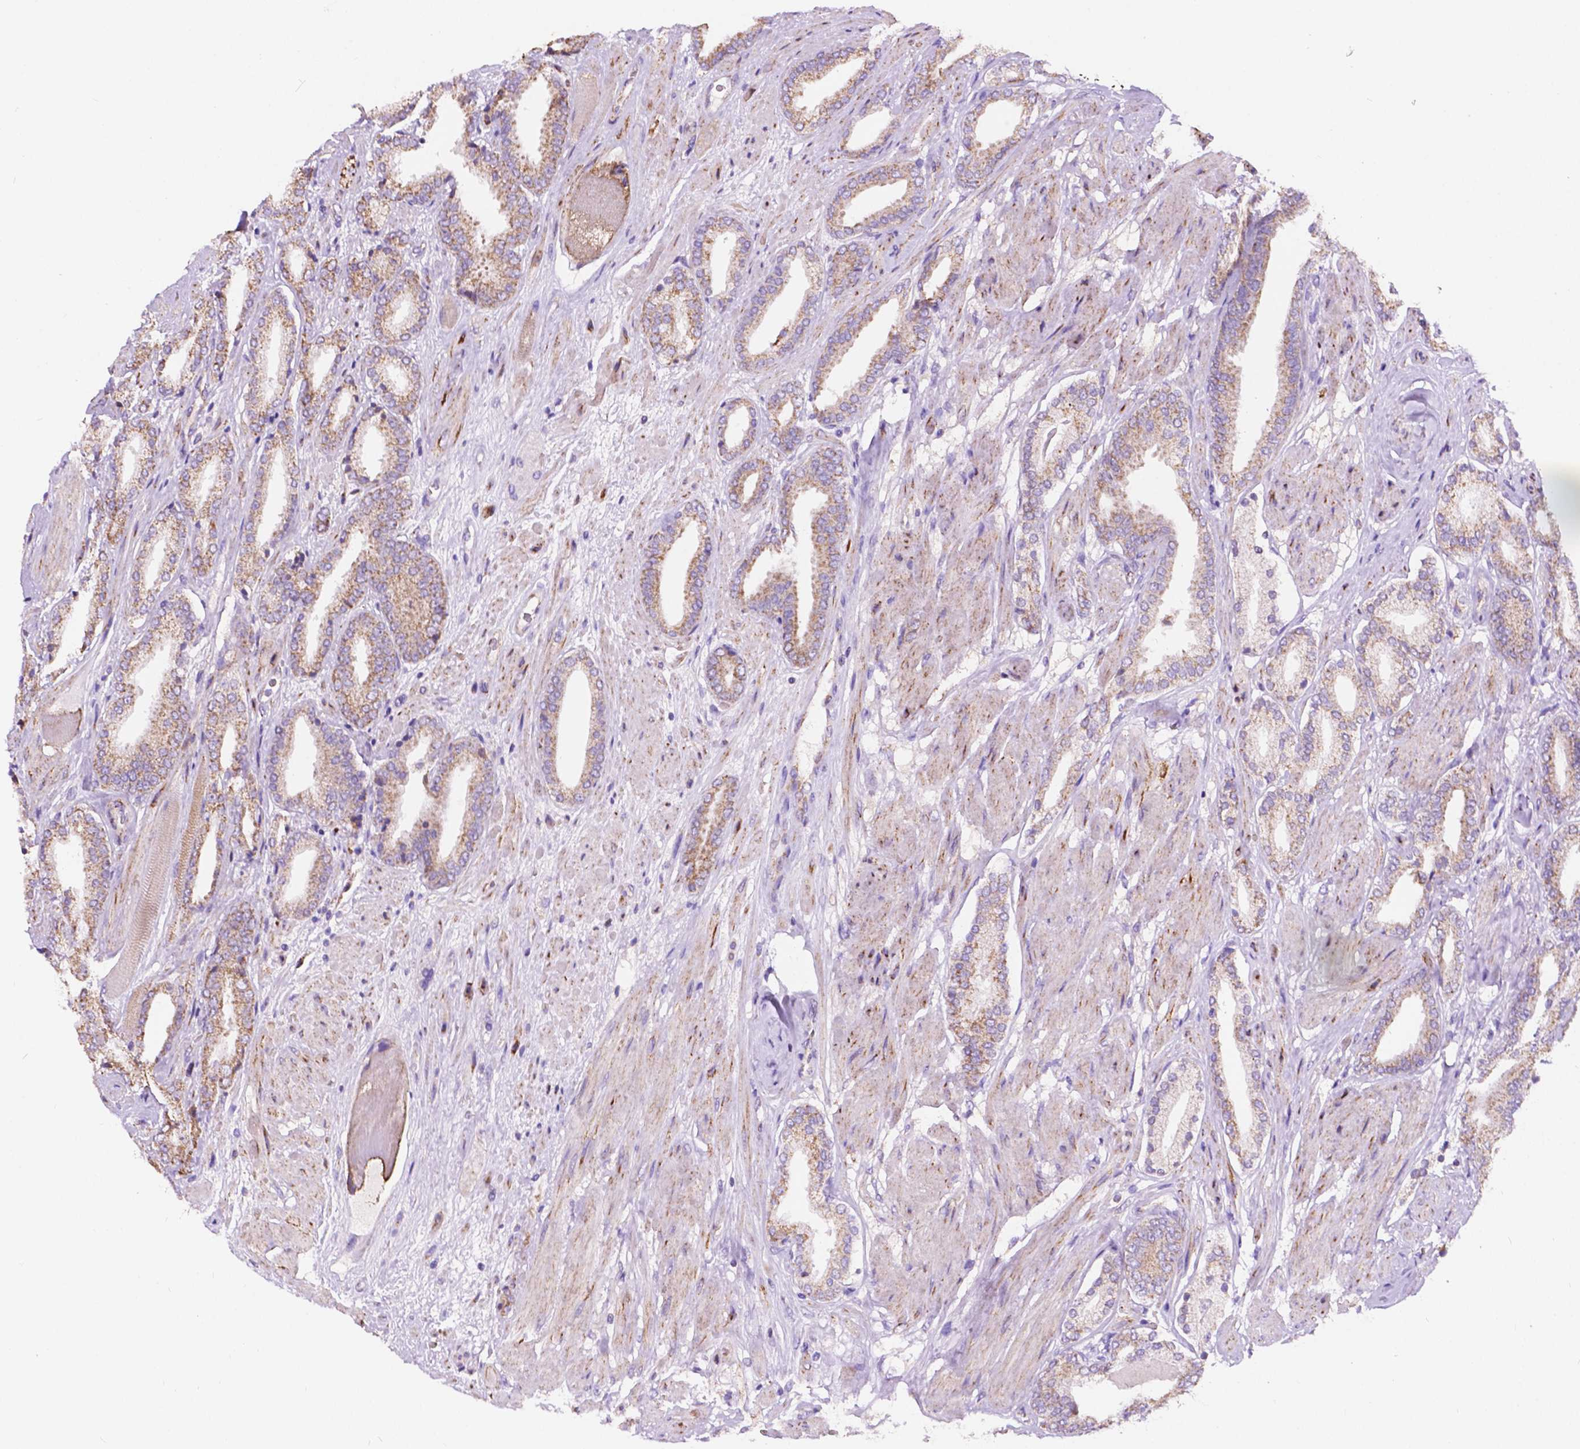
{"staining": {"intensity": "moderate", "quantity": "25%-75%", "location": "cytoplasmic/membranous"}, "tissue": "prostate cancer", "cell_type": "Tumor cells", "image_type": "cancer", "snomed": [{"axis": "morphology", "description": "Adenocarcinoma, High grade"}, {"axis": "topography", "description": "Prostate"}], "caption": "Prostate cancer (adenocarcinoma (high-grade)) stained with a brown dye reveals moderate cytoplasmic/membranous positive positivity in about 25%-75% of tumor cells.", "gene": "TRPV5", "patient": {"sex": "male", "age": 56}}